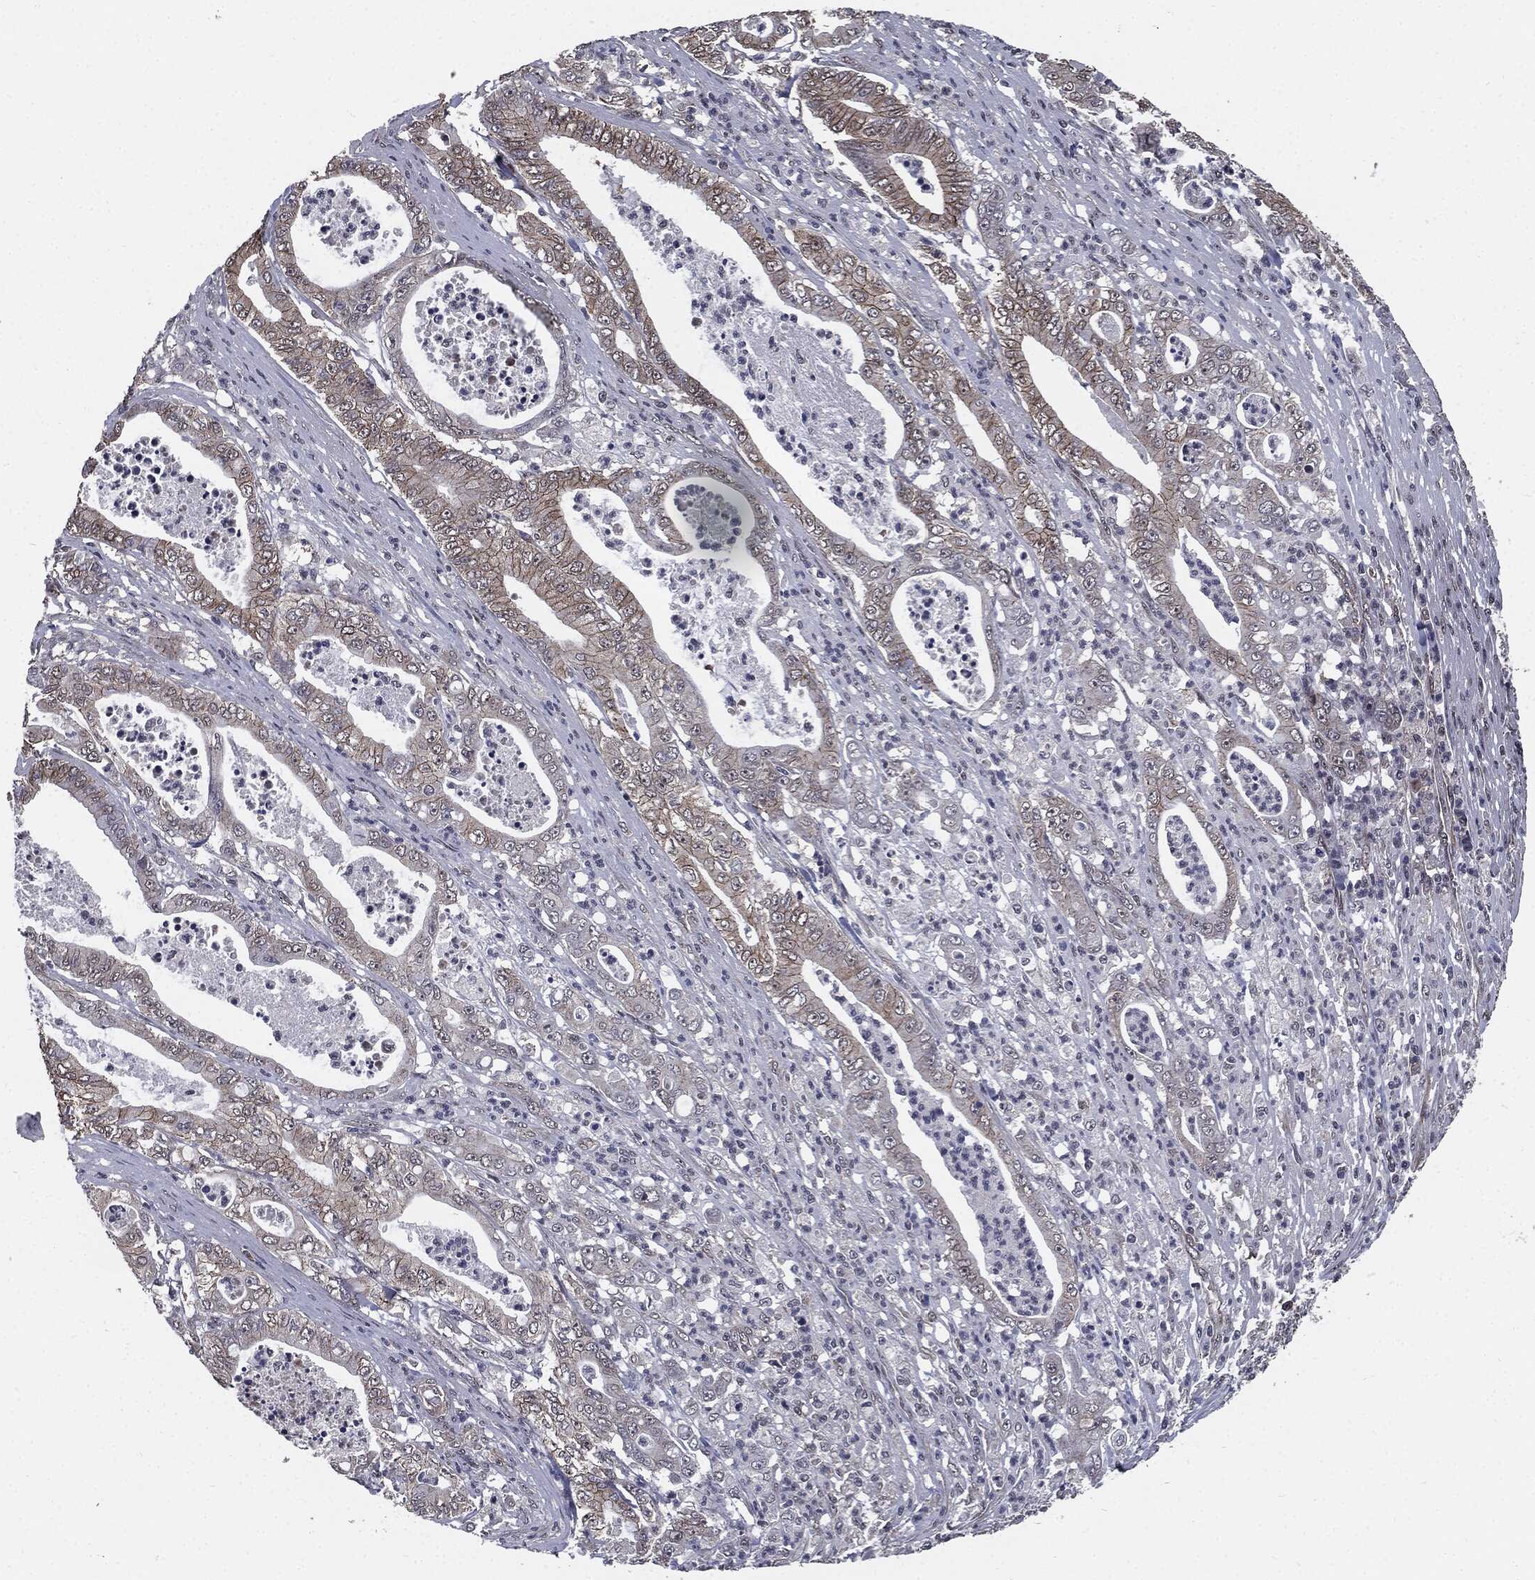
{"staining": {"intensity": "moderate", "quantity": "<25%", "location": "cytoplasmic/membranous"}, "tissue": "pancreatic cancer", "cell_type": "Tumor cells", "image_type": "cancer", "snomed": [{"axis": "morphology", "description": "Adenocarcinoma, NOS"}, {"axis": "topography", "description": "Pancreas"}], "caption": "A brown stain highlights moderate cytoplasmic/membranous staining of a protein in human adenocarcinoma (pancreatic) tumor cells. (DAB (3,3'-diaminobenzidine) = brown stain, brightfield microscopy at high magnification).", "gene": "PTPA", "patient": {"sex": "male", "age": 71}}